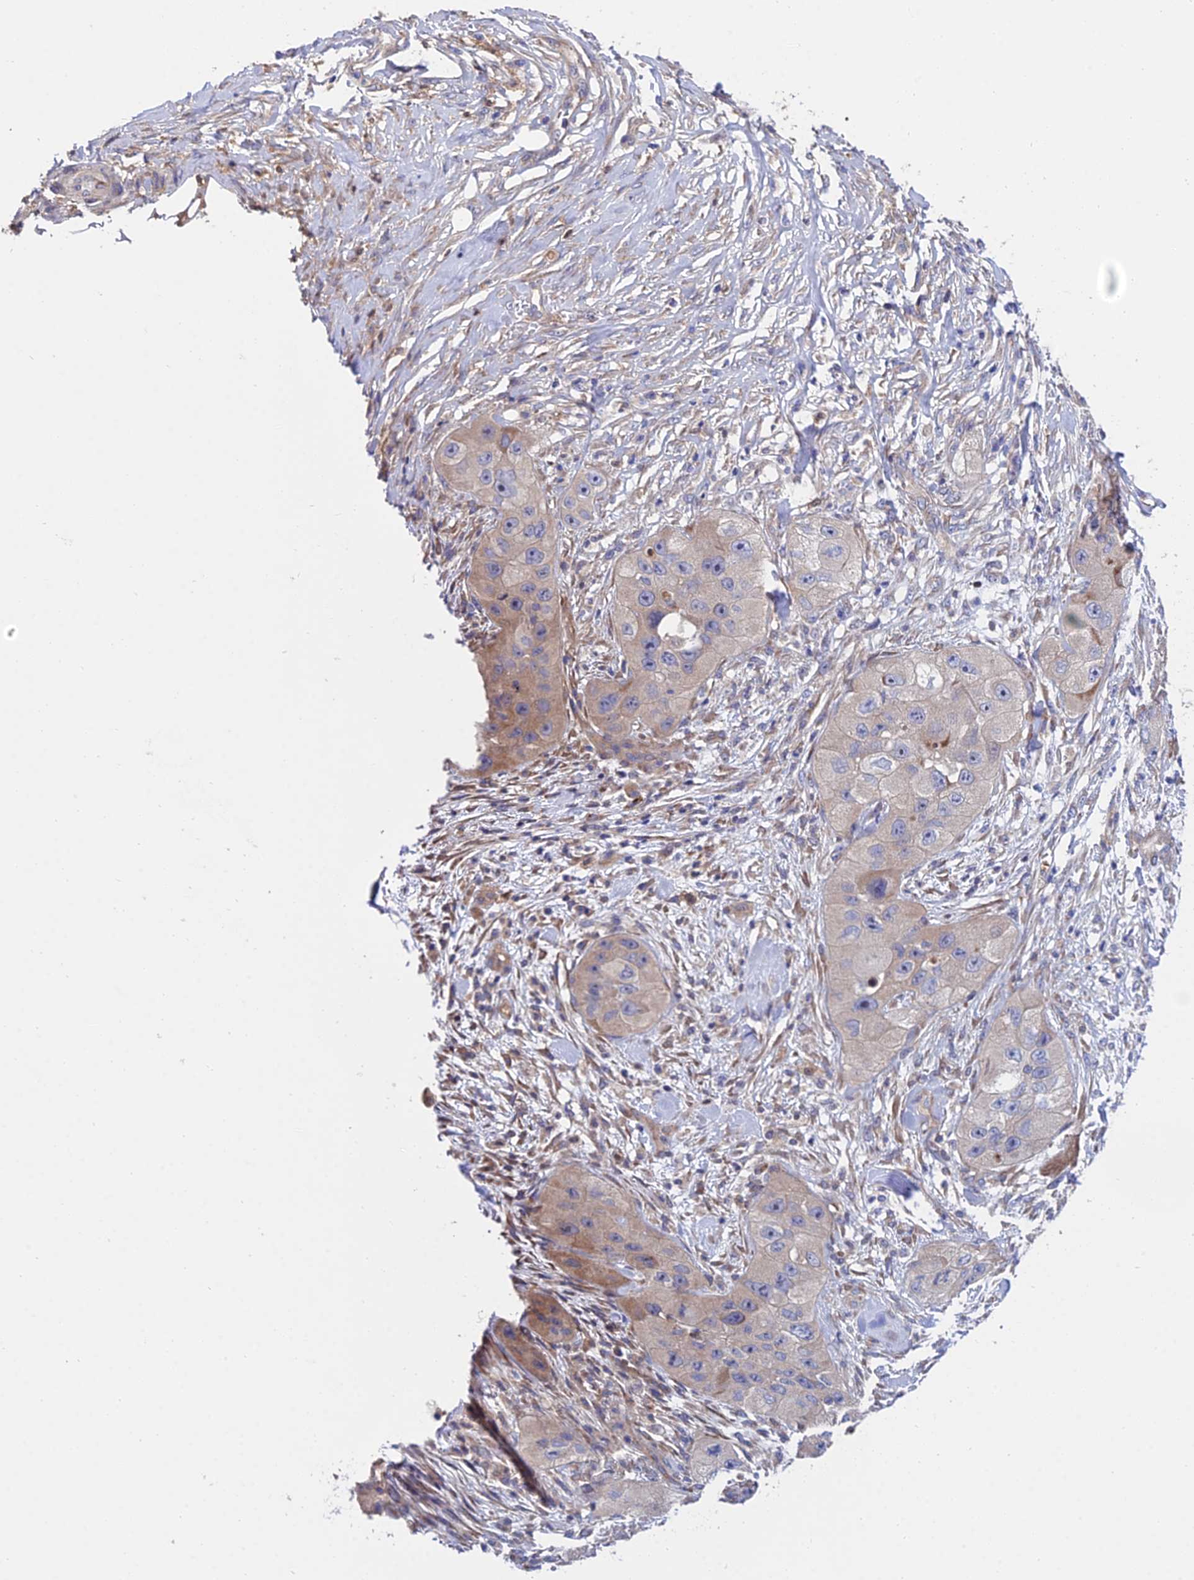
{"staining": {"intensity": "moderate", "quantity": "<25%", "location": "cytoplasmic/membranous"}, "tissue": "skin cancer", "cell_type": "Tumor cells", "image_type": "cancer", "snomed": [{"axis": "morphology", "description": "Squamous cell carcinoma, NOS"}, {"axis": "topography", "description": "Skin"}, {"axis": "topography", "description": "Subcutis"}], "caption": "IHC photomicrograph of neoplastic tissue: skin cancer (squamous cell carcinoma) stained using IHC exhibits low levels of moderate protein expression localized specifically in the cytoplasmic/membranous of tumor cells, appearing as a cytoplasmic/membranous brown color.", "gene": "CDC37L1", "patient": {"sex": "male", "age": 73}}